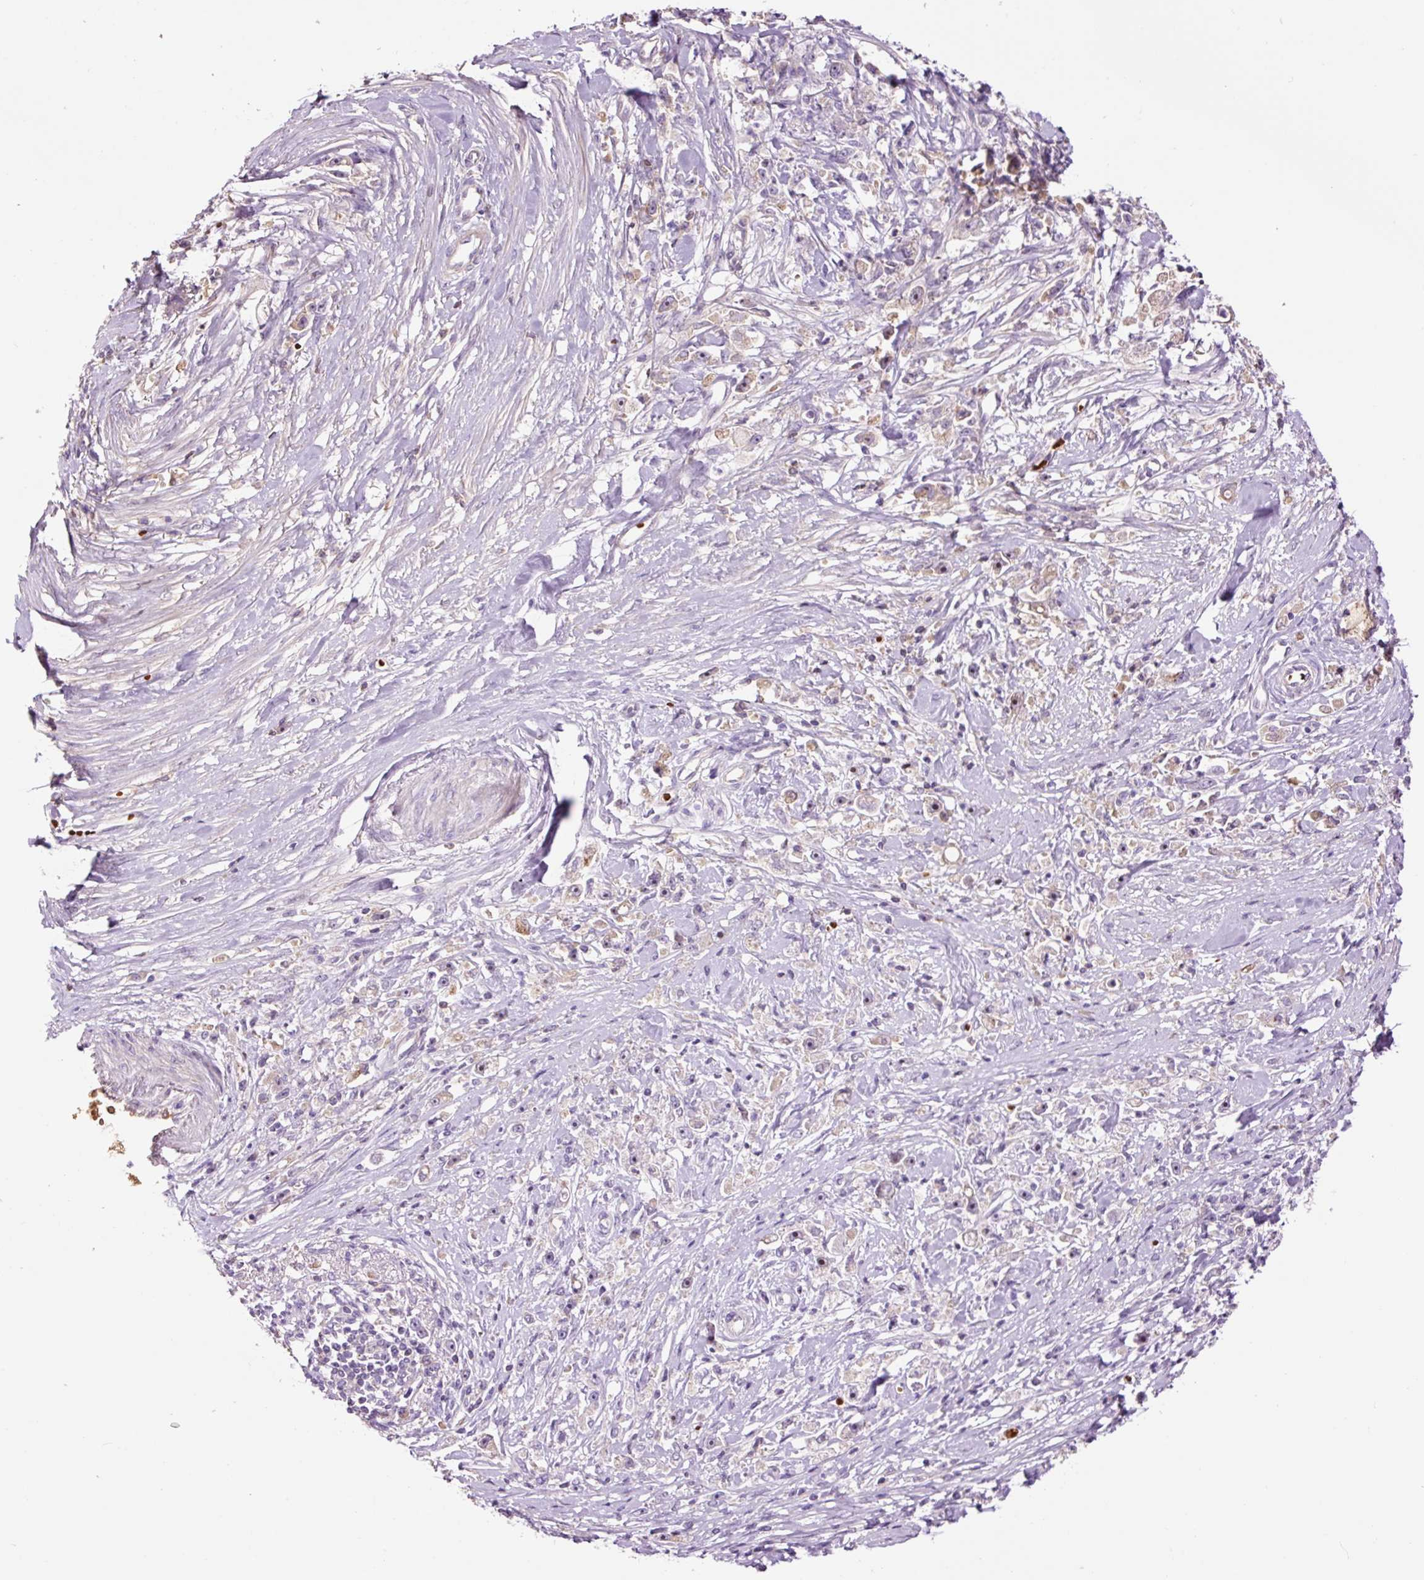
{"staining": {"intensity": "negative", "quantity": "none", "location": "none"}, "tissue": "stomach cancer", "cell_type": "Tumor cells", "image_type": "cancer", "snomed": [{"axis": "morphology", "description": "Adenocarcinoma, NOS"}, {"axis": "topography", "description": "Stomach"}], "caption": "High magnification brightfield microscopy of stomach cancer (adenocarcinoma) stained with DAB (brown) and counterstained with hematoxylin (blue): tumor cells show no significant positivity.", "gene": "TMEM235", "patient": {"sex": "female", "age": 59}}